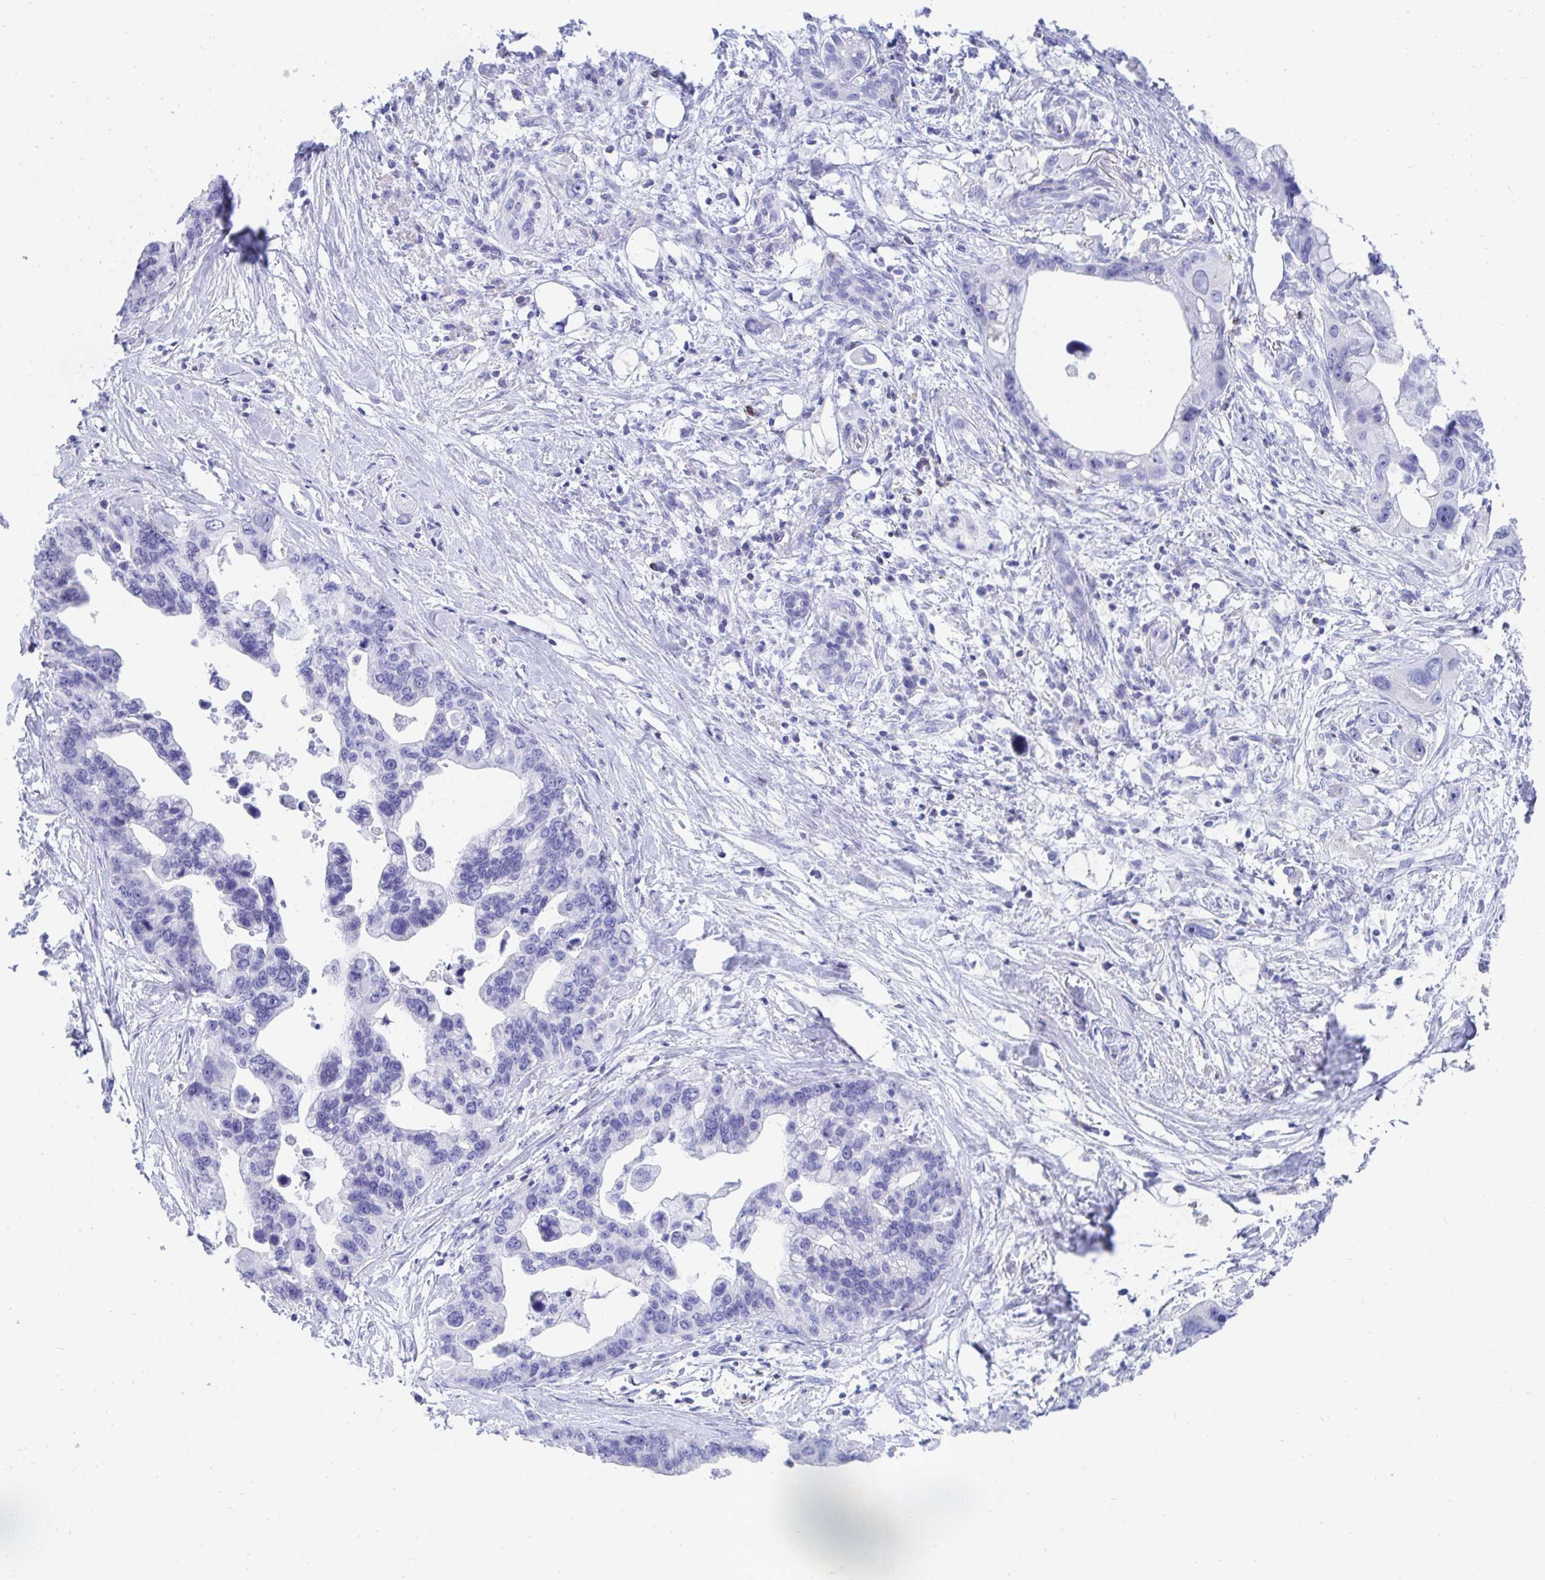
{"staining": {"intensity": "negative", "quantity": "none", "location": "none"}, "tissue": "pancreatic cancer", "cell_type": "Tumor cells", "image_type": "cancer", "snomed": [{"axis": "morphology", "description": "Adenocarcinoma, NOS"}, {"axis": "topography", "description": "Pancreas"}], "caption": "Pancreatic cancer stained for a protein using IHC displays no expression tumor cells.", "gene": "CD7", "patient": {"sex": "female", "age": 83}}